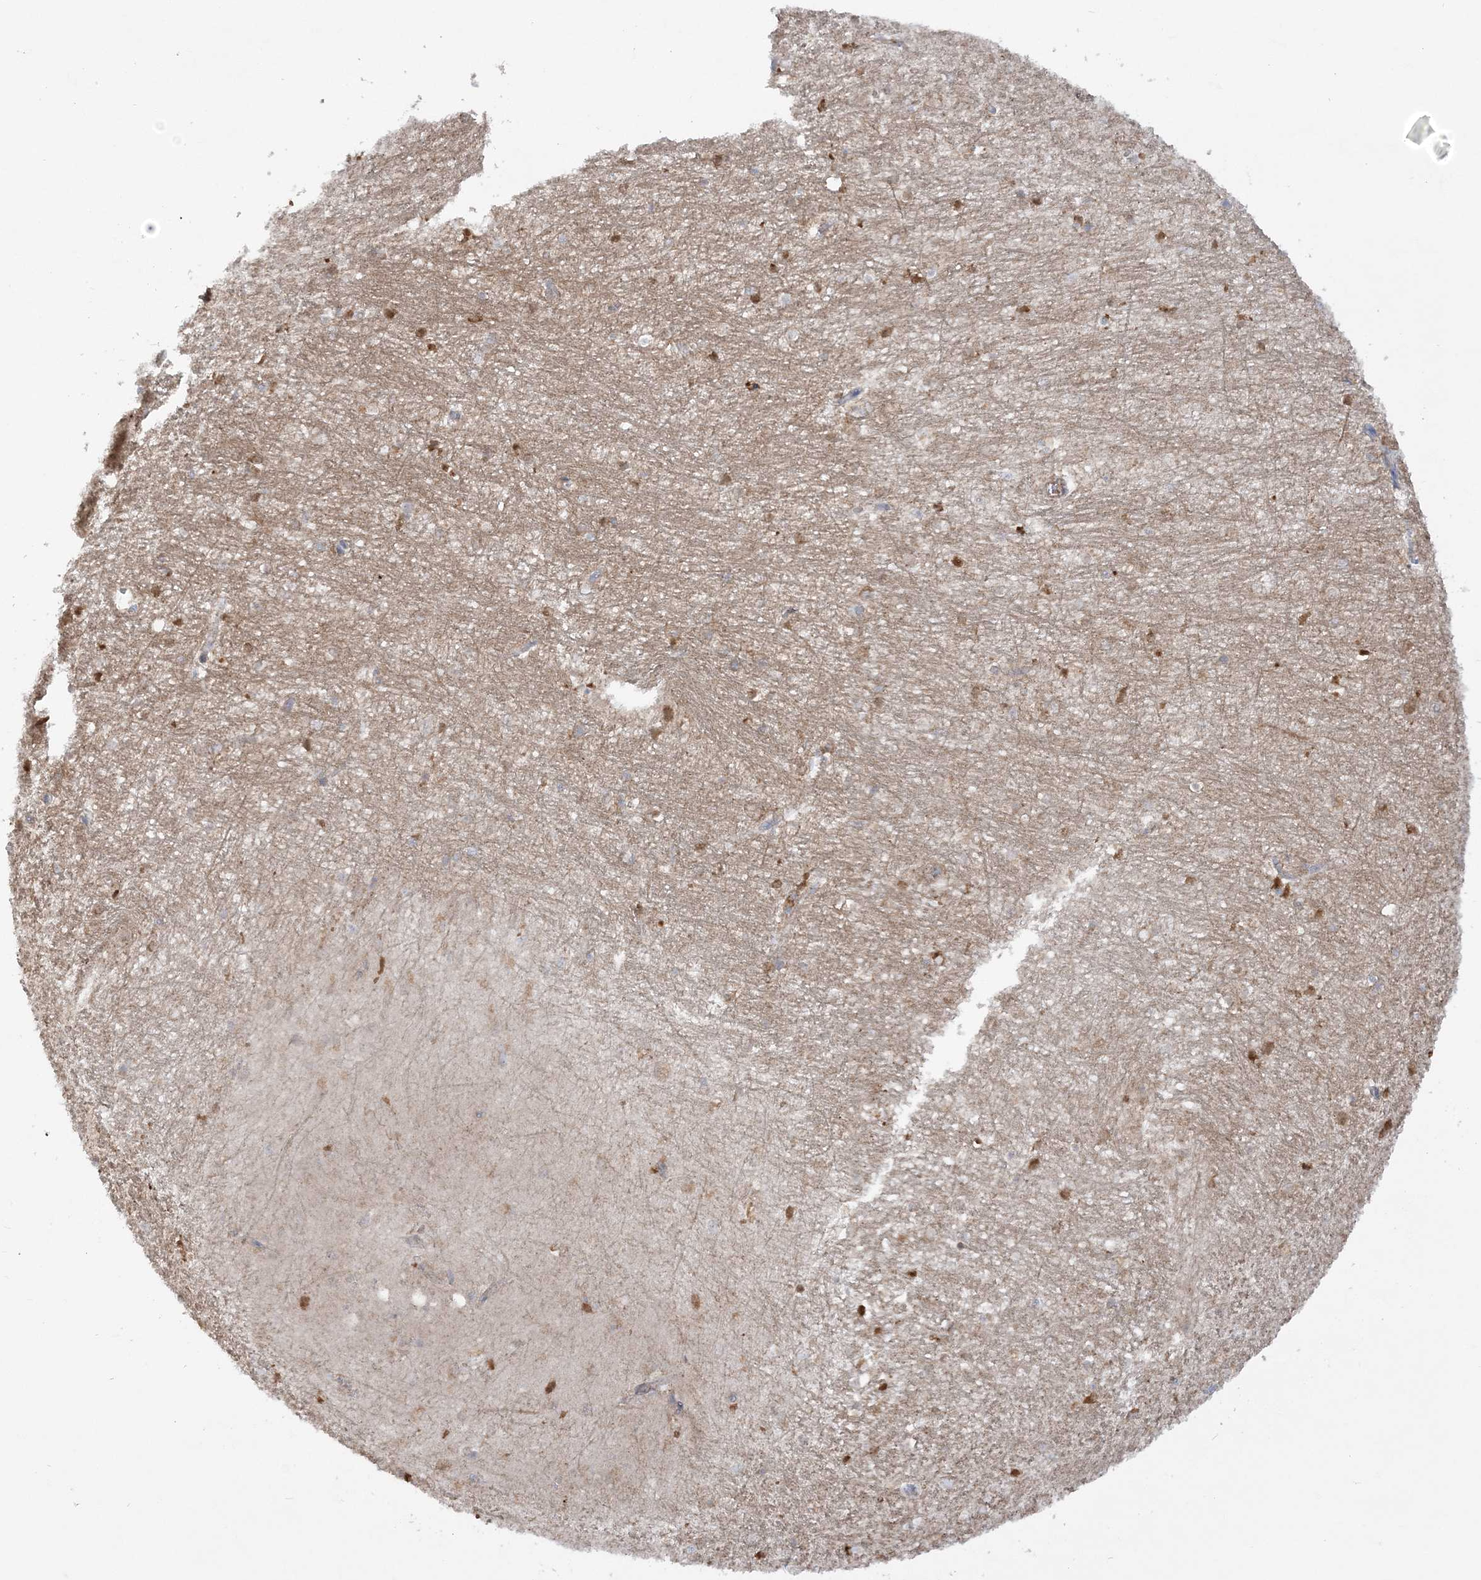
{"staining": {"intensity": "moderate", "quantity": "<25%", "location": "cytoplasmic/membranous,nuclear"}, "tissue": "hippocampus", "cell_type": "Glial cells", "image_type": "normal", "snomed": [{"axis": "morphology", "description": "Normal tissue, NOS"}, {"axis": "topography", "description": "Hippocampus"}], "caption": "This histopathology image demonstrates benign hippocampus stained with IHC to label a protein in brown. The cytoplasmic/membranous,nuclear of glial cells show moderate positivity for the protein. Nuclei are counter-stained blue.", "gene": "SCLT1", "patient": {"sex": "female", "age": 64}}